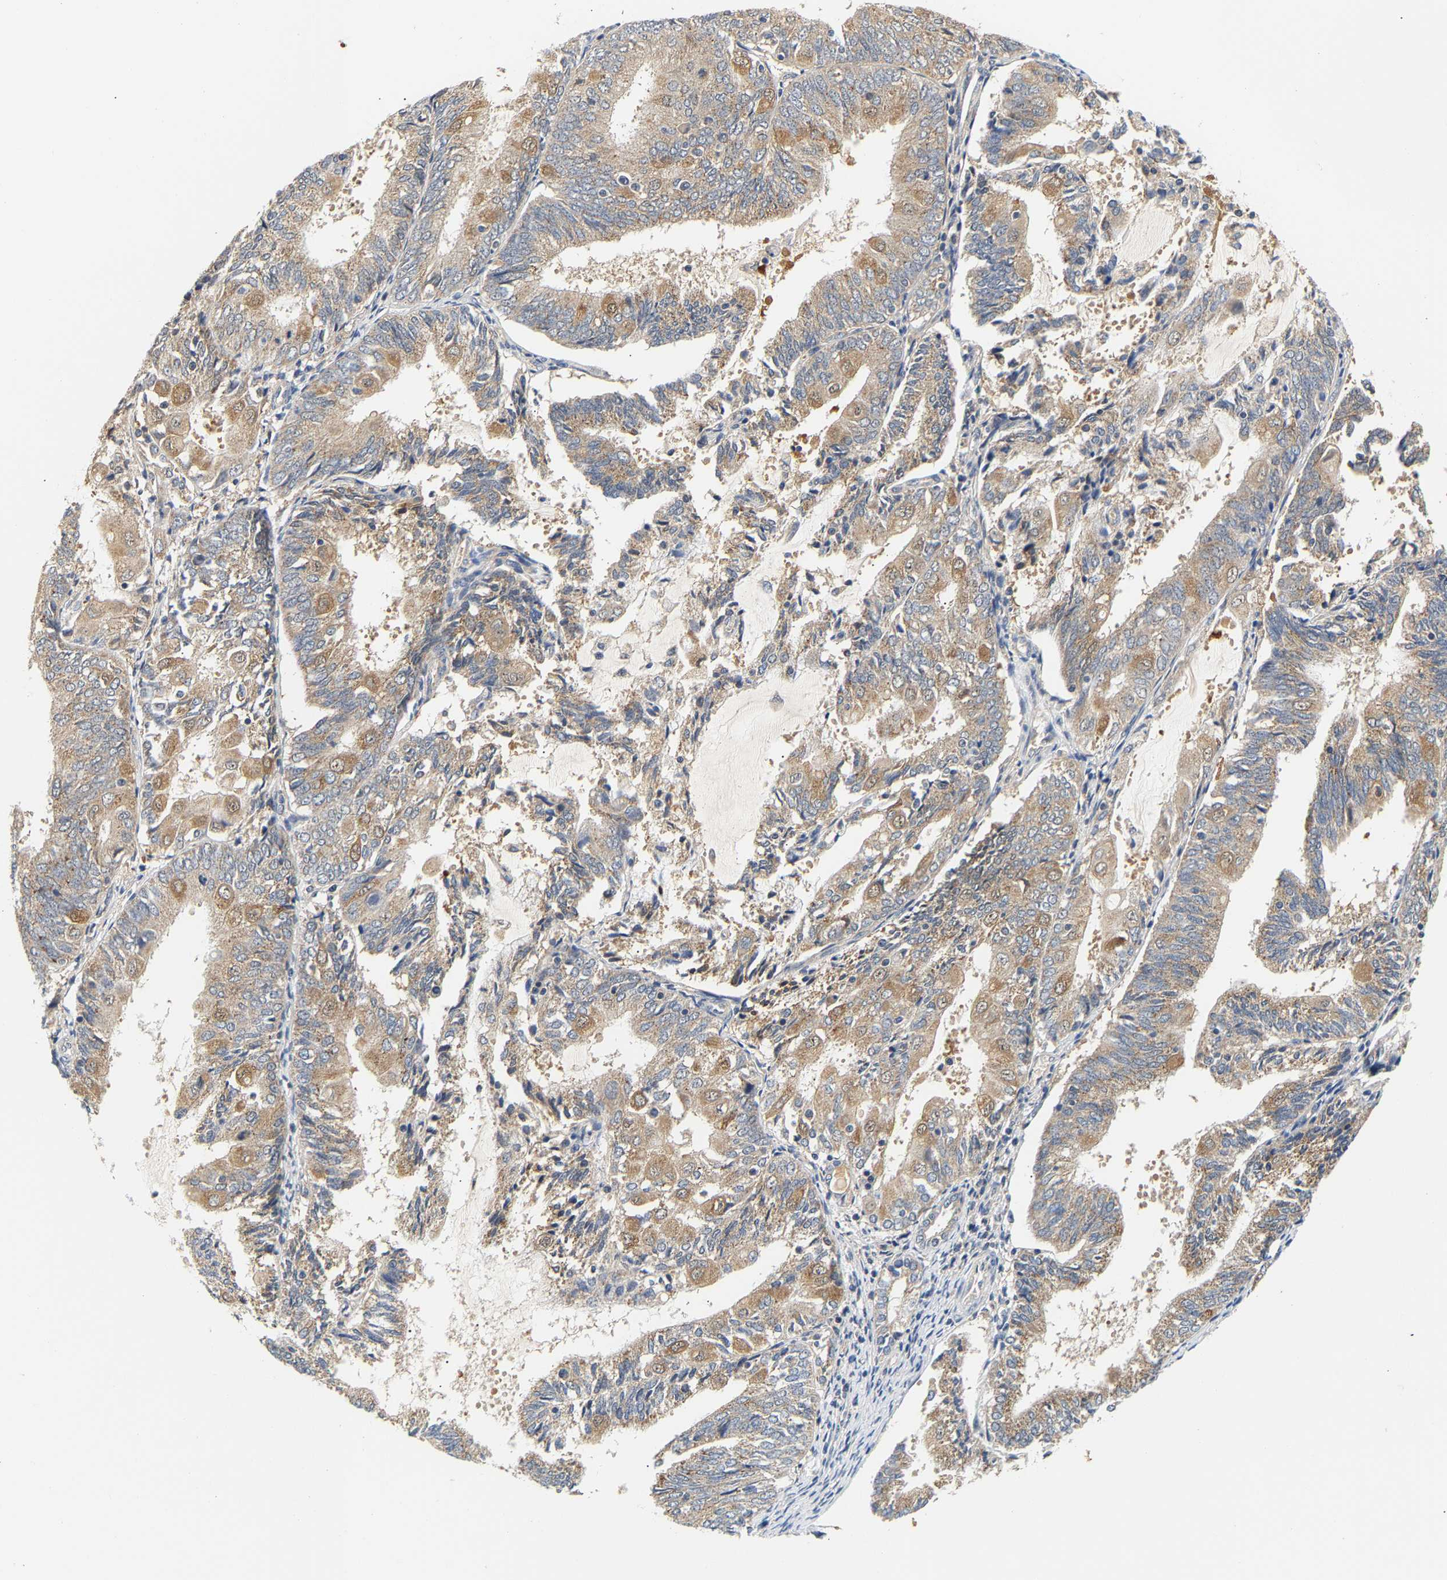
{"staining": {"intensity": "moderate", "quantity": "25%-75%", "location": "cytoplasmic/membranous"}, "tissue": "endometrial cancer", "cell_type": "Tumor cells", "image_type": "cancer", "snomed": [{"axis": "morphology", "description": "Adenocarcinoma, NOS"}, {"axis": "topography", "description": "Endometrium"}], "caption": "IHC (DAB) staining of adenocarcinoma (endometrial) exhibits moderate cytoplasmic/membranous protein staining in approximately 25%-75% of tumor cells.", "gene": "PPID", "patient": {"sex": "female", "age": 81}}